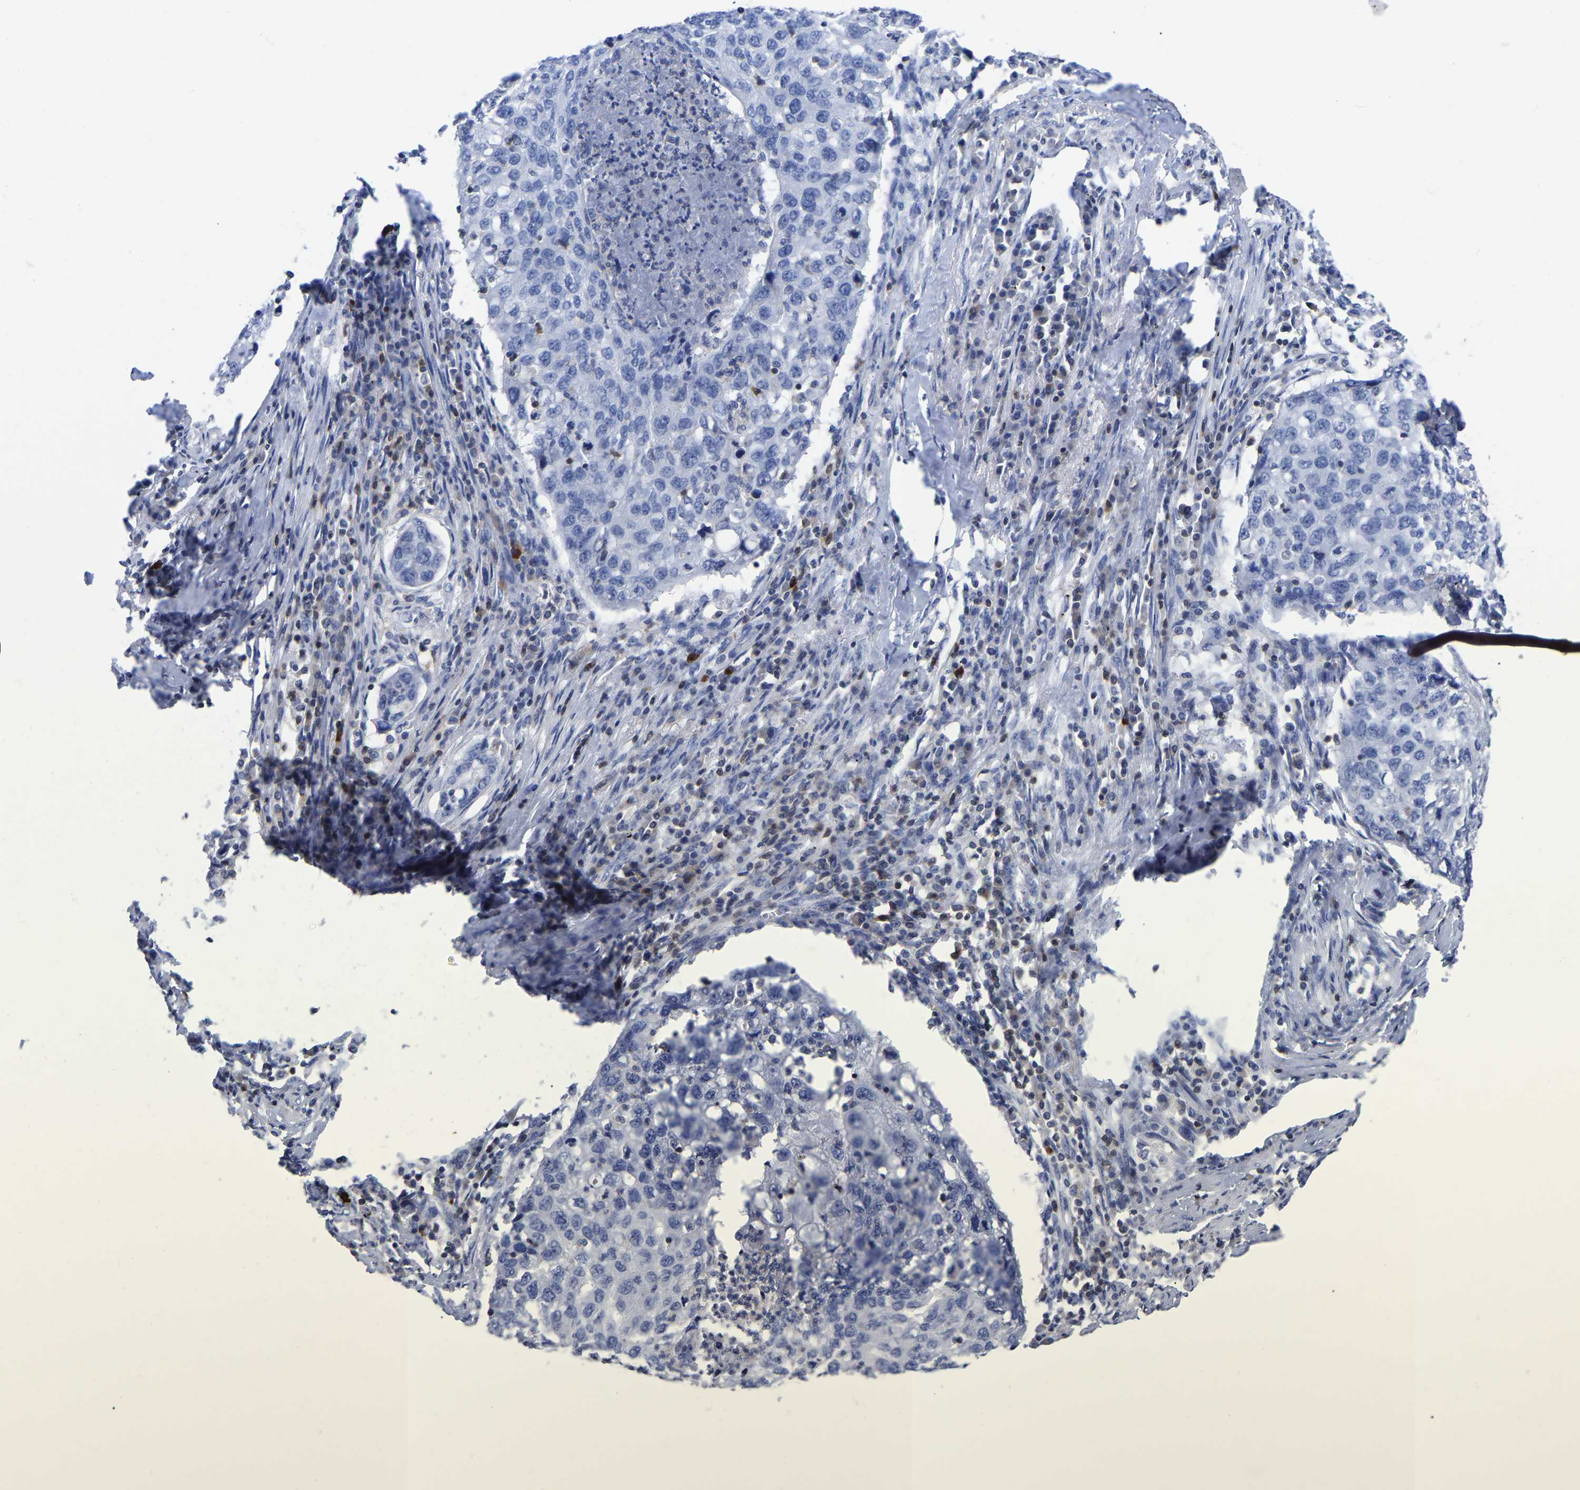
{"staining": {"intensity": "negative", "quantity": "none", "location": "none"}, "tissue": "lung cancer", "cell_type": "Tumor cells", "image_type": "cancer", "snomed": [{"axis": "morphology", "description": "Squamous cell carcinoma, NOS"}, {"axis": "topography", "description": "Lung"}], "caption": "Immunohistochemistry photomicrograph of neoplastic tissue: human lung cancer (squamous cell carcinoma) stained with DAB (3,3'-diaminobenzidine) demonstrates no significant protein staining in tumor cells. (DAB IHC, high magnification).", "gene": "PTPN7", "patient": {"sex": "female", "age": 63}}